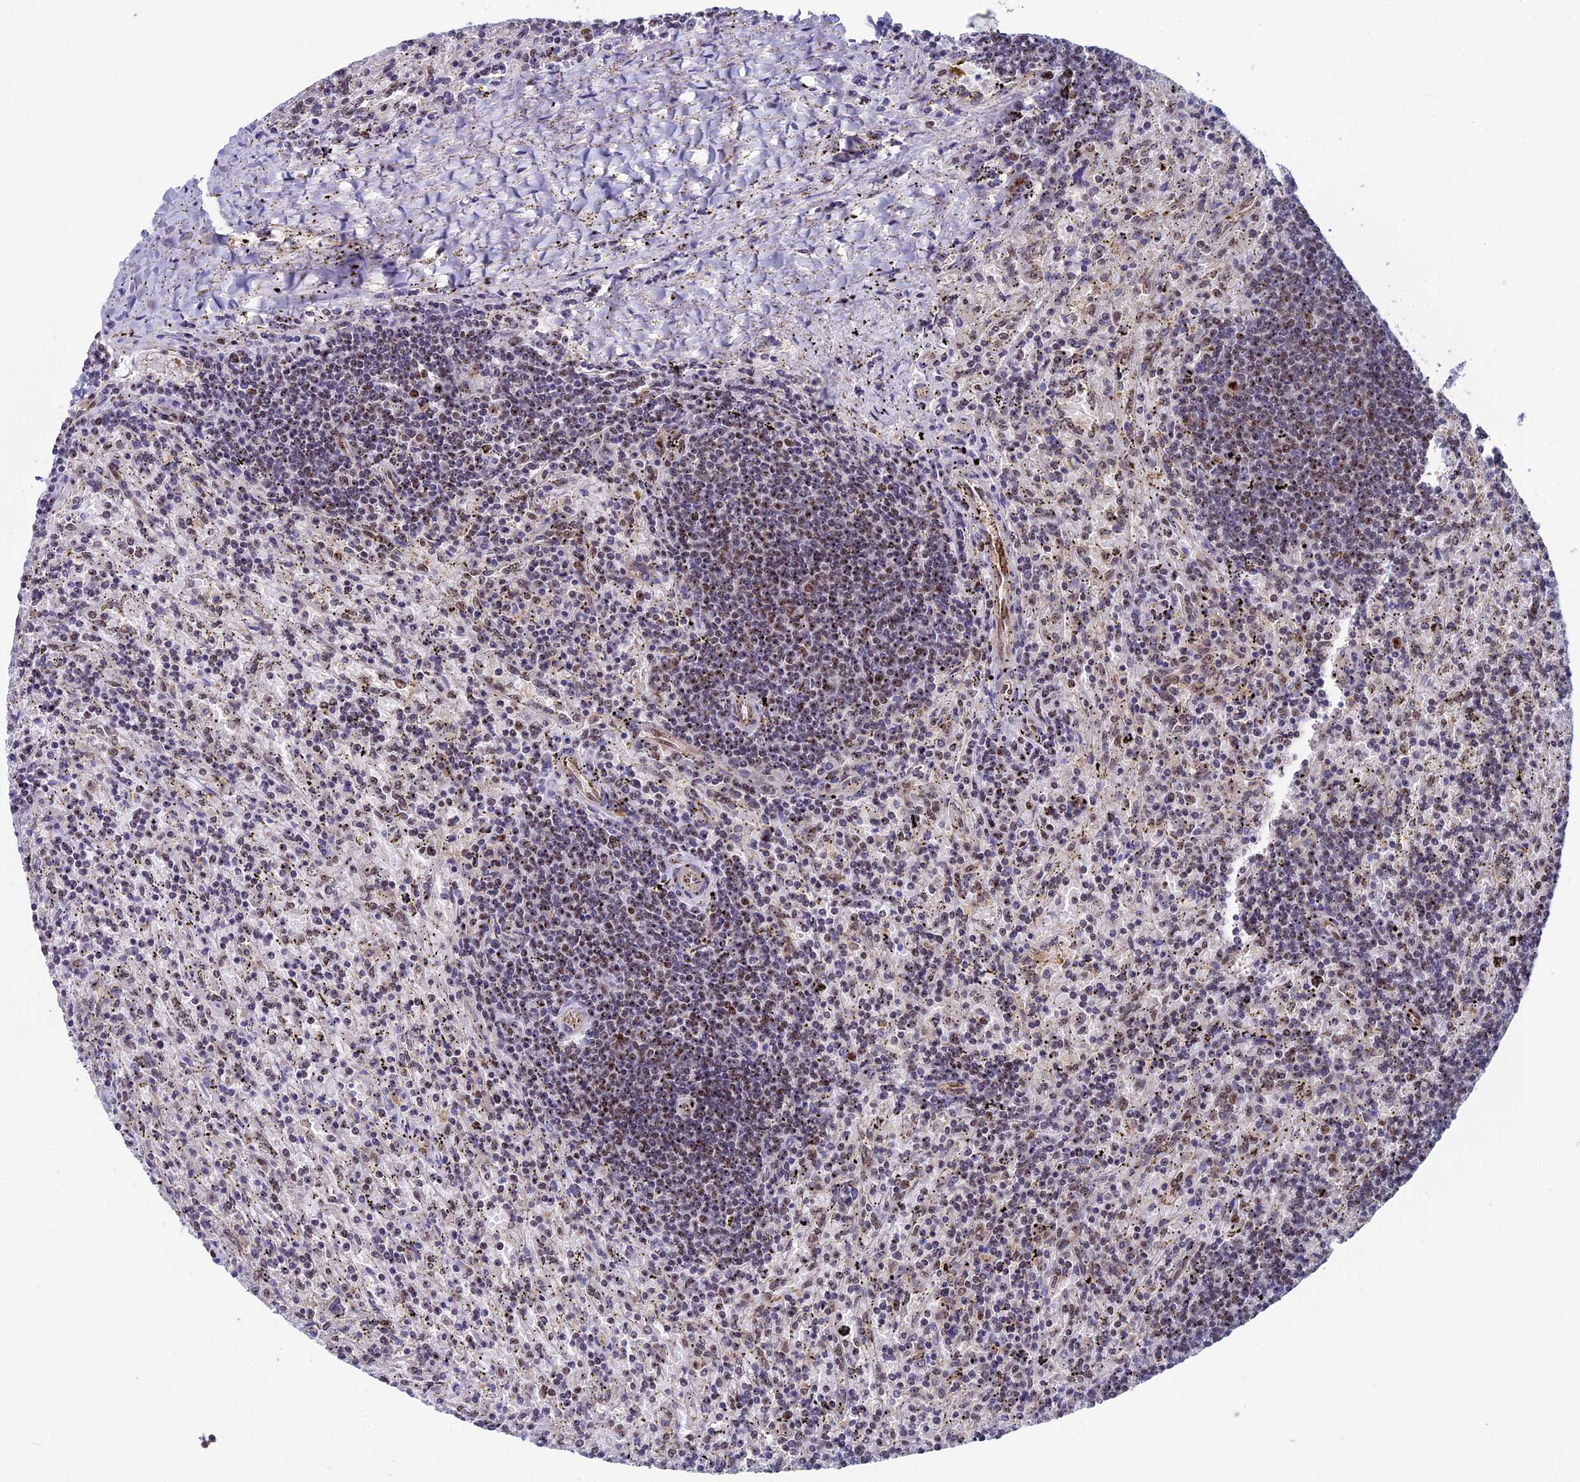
{"staining": {"intensity": "negative", "quantity": "none", "location": "none"}, "tissue": "lymphoma", "cell_type": "Tumor cells", "image_type": "cancer", "snomed": [{"axis": "morphology", "description": "Malignant lymphoma, non-Hodgkin's type, Low grade"}, {"axis": "topography", "description": "Spleen"}], "caption": "High power microscopy image of an immunohistochemistry (IHC) micrograph of malignant lymphoma, non-Hodgkin's type (low-grade), revealing no significant positivity in tumor cells. (Brightfield microscopy of DAB IHC at high magnification).", "gene": "CCDC86", "patient": {"sex": "male", "age": 76}}